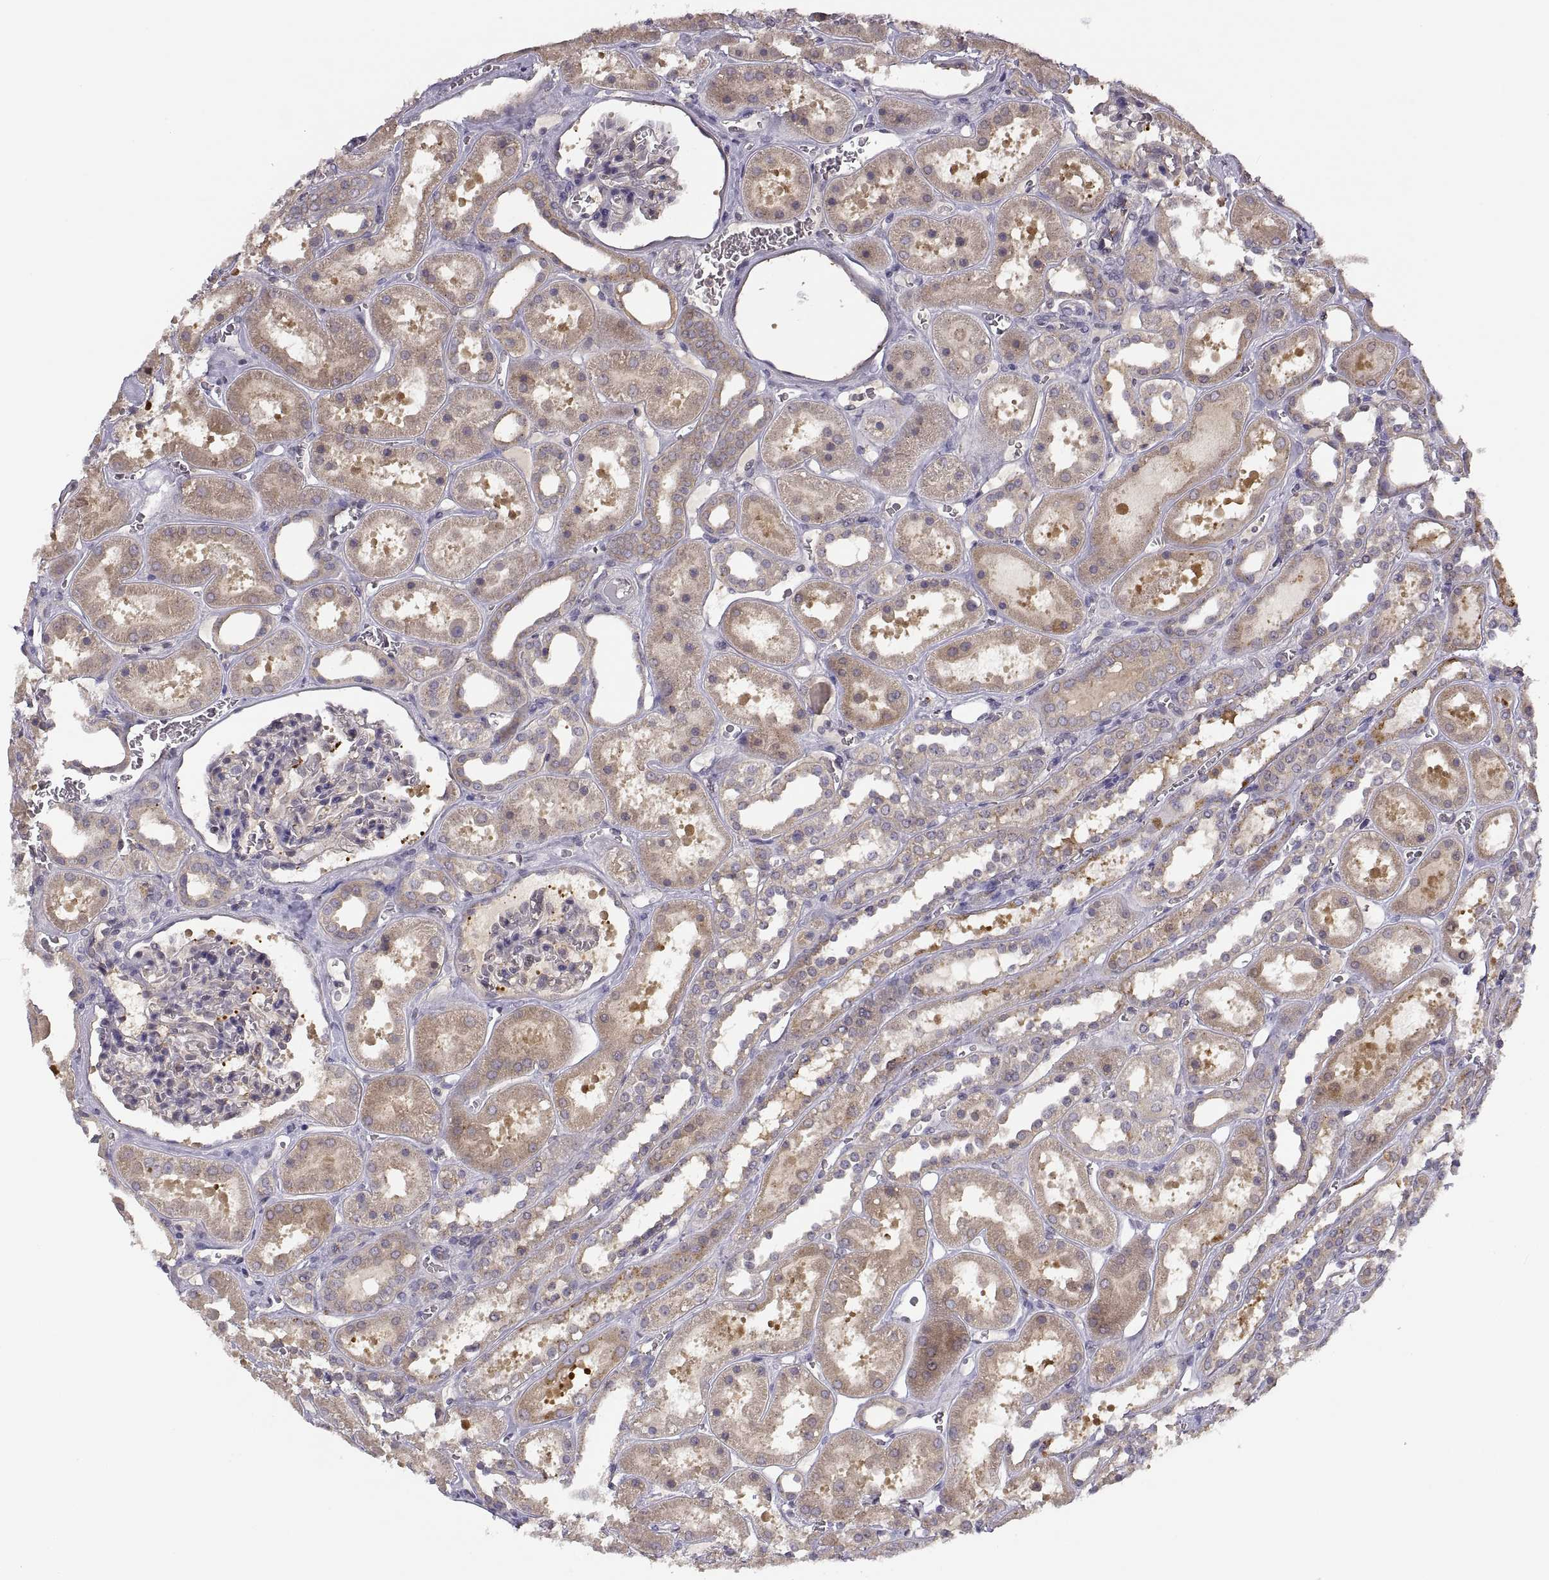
{"staining": {"intensity": "negative", "quantity": "none", "location": "none"}, "tissue": "kidney", "cell_type": "Cells in glomeruli", "image_type": "normal", "snomed": [{"axis": "morphology", "description": "Normal tissue, NOS"}, {"axis": "topography", "description": "Kidney"}], "caption": "This image is of normal kidney stained with IHC to label a protein in brown with the nuclei are counter-stained blue. There is no expression in cells in glomeruli. The staining is performed using DAB (3,3'-diaminobenzidine) brown chromogen with nuclei counter-stained in using hematoxylin.", "gene": "NMNAT2", "patient": {"sex": "female", "age": 41}}